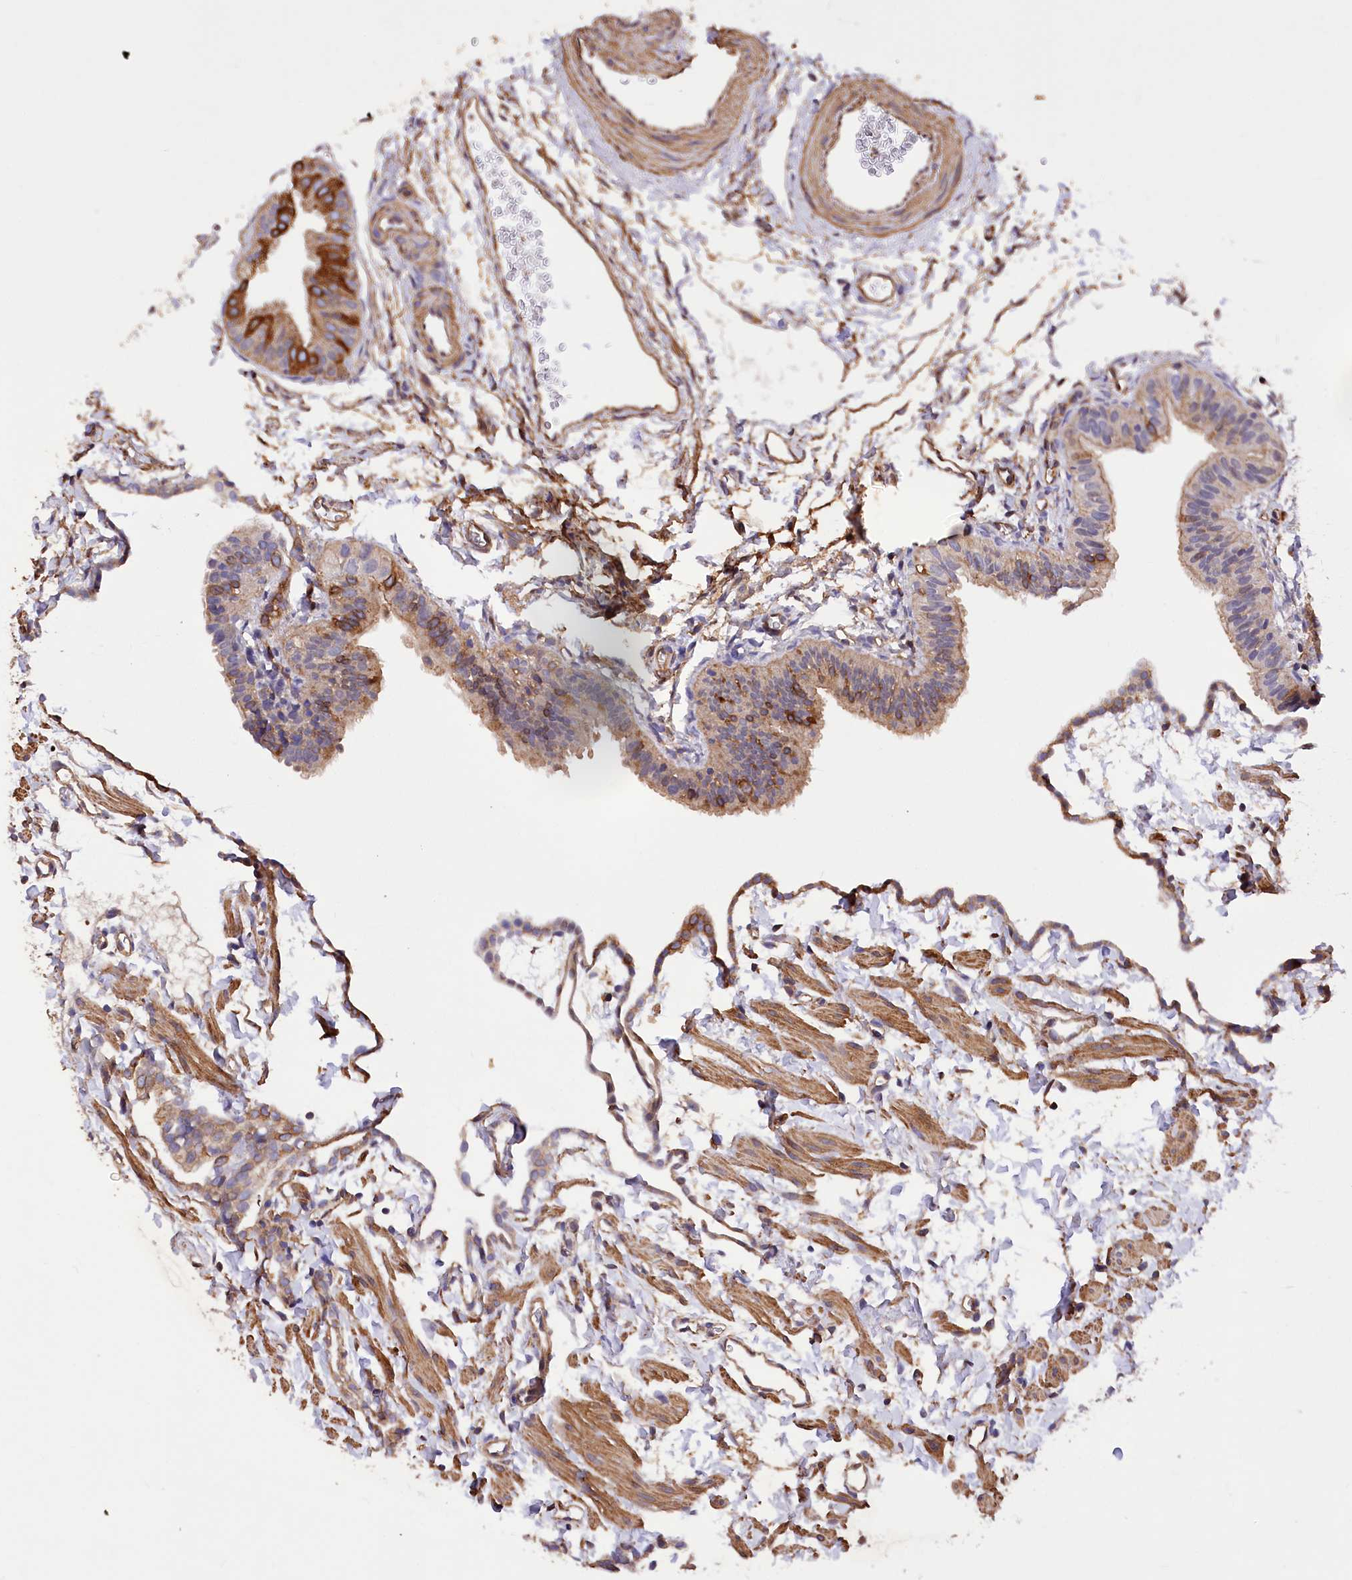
{"staining": {"intensity": "moderate", "quantity": ">75%", "location": "cytoplasmic/membranous"}, "tissue": "fallopian tube", "cell_type": "Glandular cells", "image_type": "normal", "snomed": [{"axis": "morphology", "description": "Normal tissue, NOS"}, {"axis": "topography", "description": "Fallopian tube"}], "caption": "Fallopian tube stained with DAB (3,3'-diaminobenzidine) immunohistochemistry (IHC) demonstrates medium levels of moderate cytoplasmic/membranous staining in about >75% of glandular cells. The staining is performed using DAB brown chromogen to label protein expression. The nuclei are counter-stained blue using hematoxylin.", "gene": "DPP3", "patient": {"sex": "female", "age": 35}}